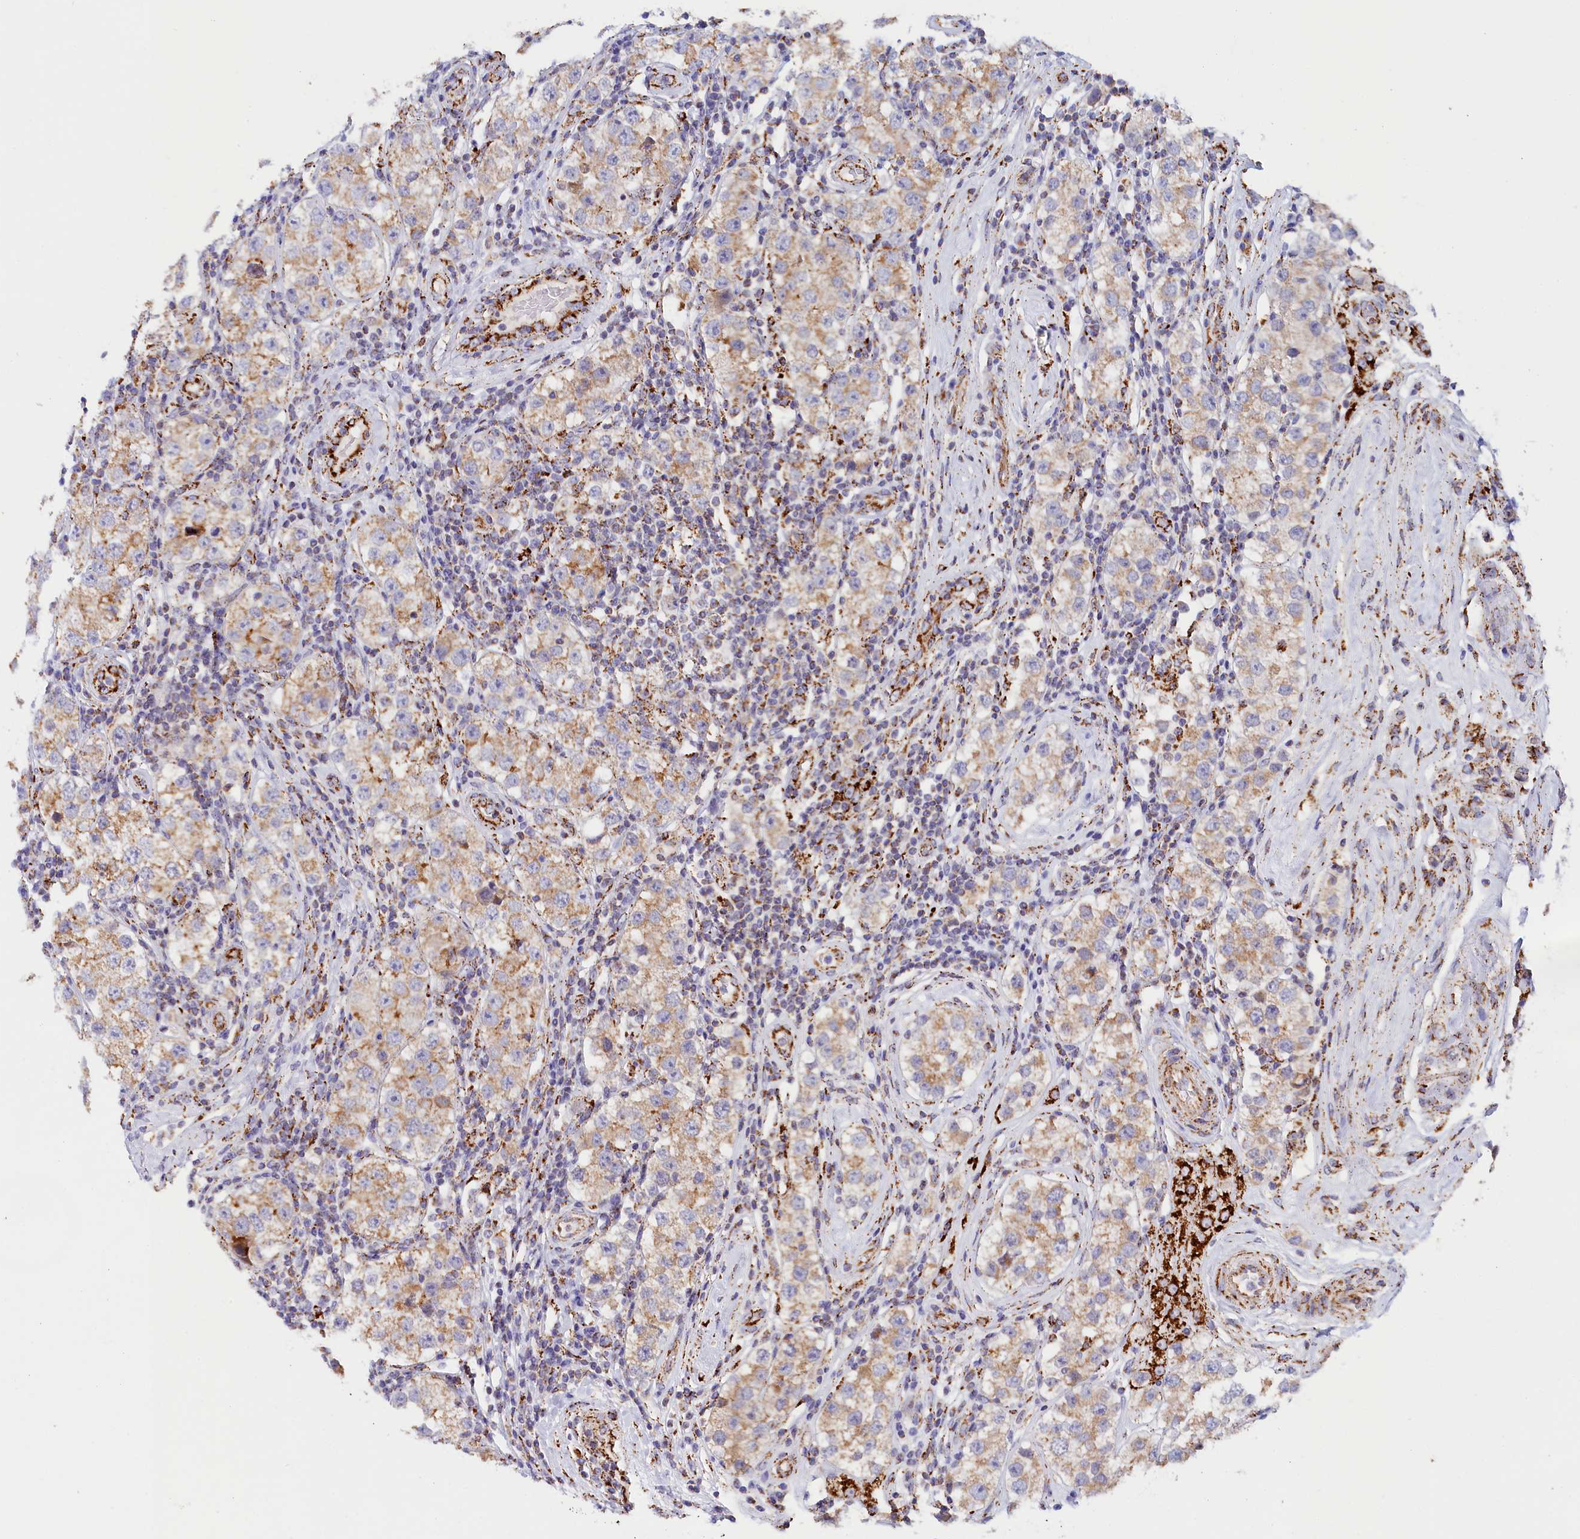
{"staining": {"intensity": "moderate", "quantity": ">75%", "location": "cytoplasmic/membranous"}, "tissue": "testis cancer", "cell_type": "Tumor cells", "image_type": "cancer", "snomed": [{"axis": "morphology", "description": "Seminoma, NOS"}, {"axis": "topography", "description": "Testis"}], "caption": "Testis cancer stained for a protein shows moderate cytoplasmic/membranous positivity in tumor cells.", "gene": "AKTIP", "patient": {"sex": "male", "age": 34}}